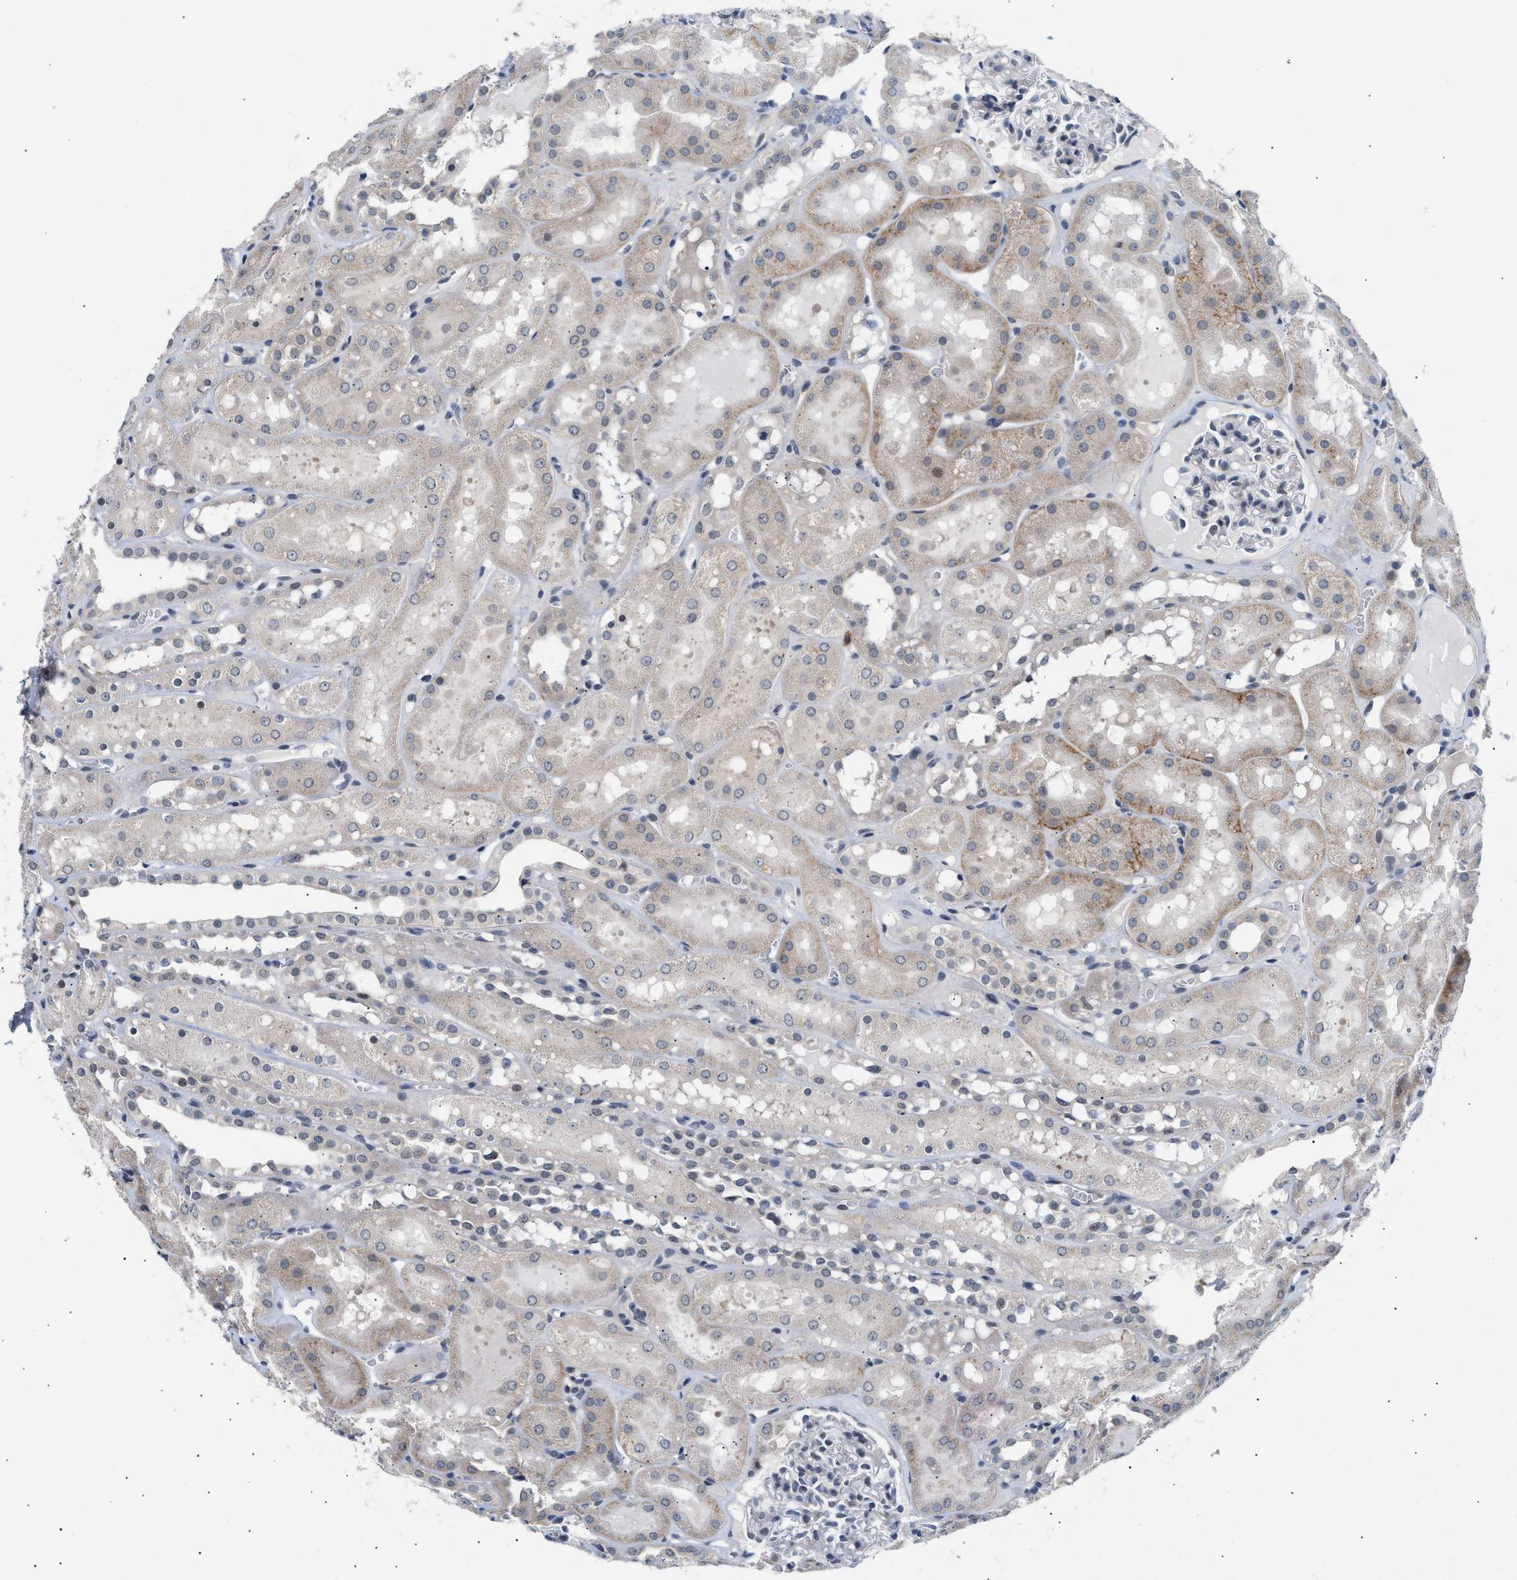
{"staining": {"intensity": "negative", "quantity": "none", "location": "none"}, "tissue": "kidney", "cell_type": "Cells in glomeruli", "image_type": "normal", "snomed": [{"axis": "morphology", "description": "Normal tissue, NOS"}, {"axis": "topography", "description": "Kidney"}, {"axis": "topography", "description": "Urinary bladder"}], "caption": "Immunohistochemistry (IHC) of unremarkable human kidney displays no expression in cells in glomeruli. (DAB IHC with hematoxylin counter stain).", "gene": "TXNRD3", "patient": {"sex": "male", "age": 16}}